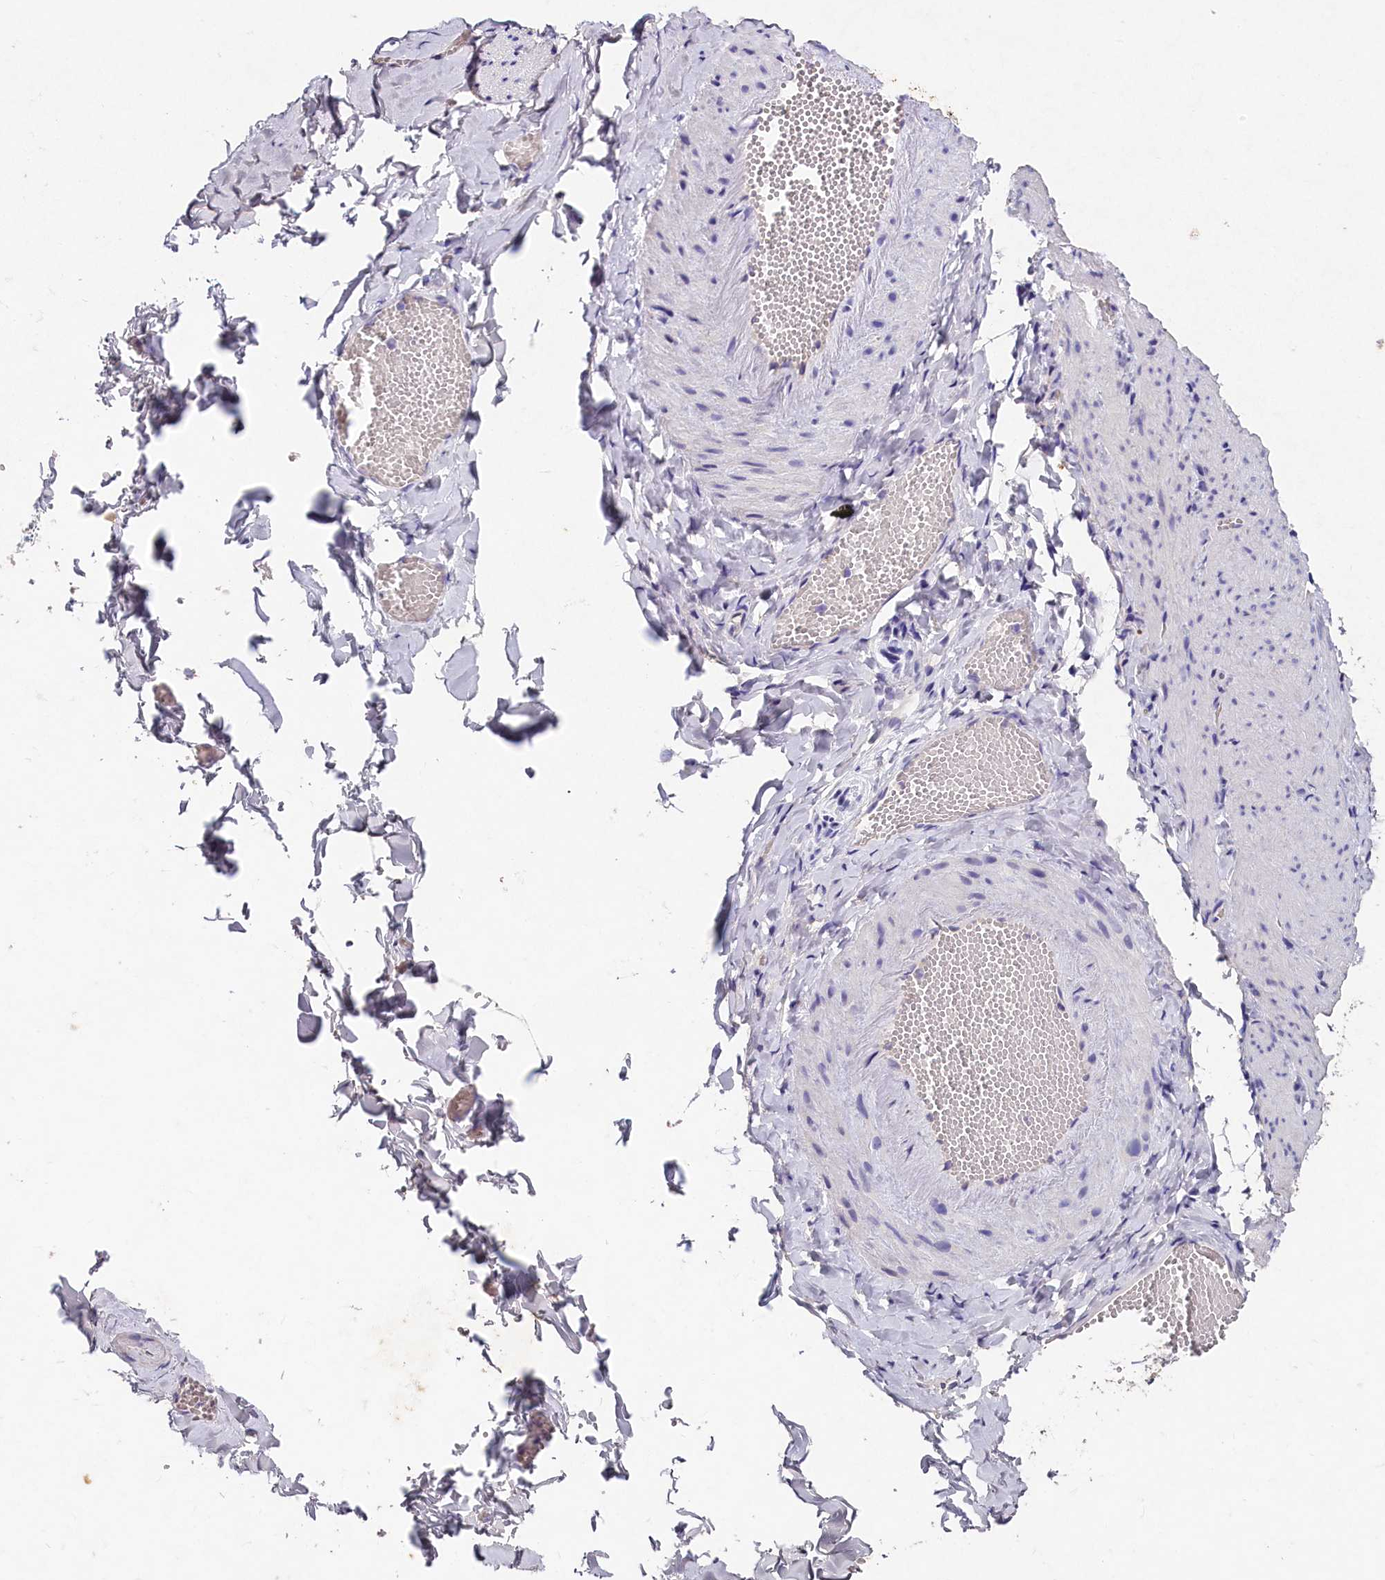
{"staining": {"intensity": "negative", "quantity": "none", "location": "none"}, "tissue": "adipose tissue", "cell_type": "Adipocytes", "image_type": "normal", "snomed": [{"axis": "morphology", "description": "Normal tissue, NOS"}, {"axis": "topography", "description": "Gallbladder"}, {"axis": "topography", "description": "Peripheral nerve tissue"}], "caption": "Adipose tissue stained for a protein using immunohistochemistry reveals no staining adipocytes.", "gene": "ST7L", "patient": {"sex": "male", "age": 38}}